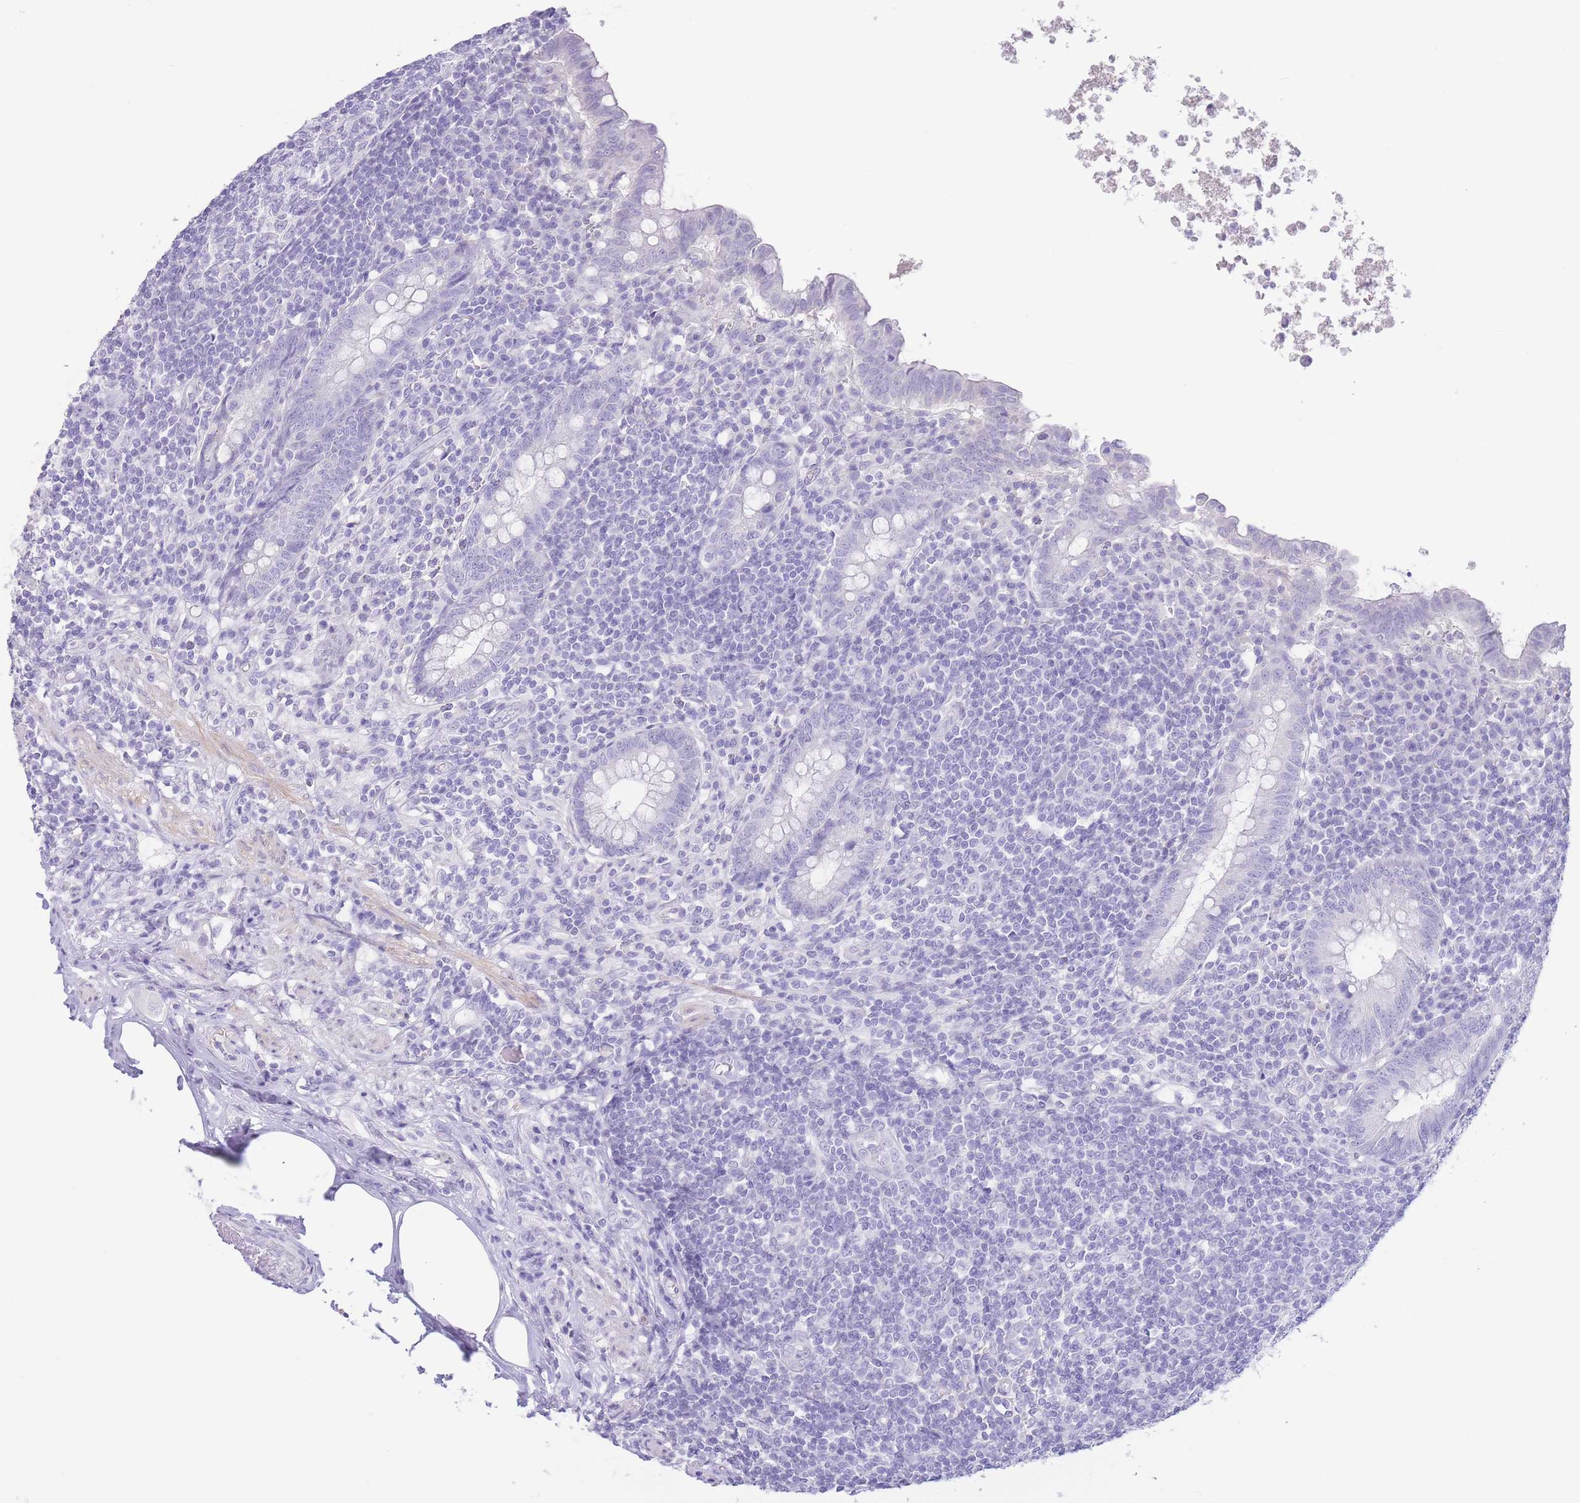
{"staining": {"intensity": "negative", "quantity": "none", "location": "none"}, "tissue": "appendix", "cell_type": "Glandular cells", "image_type": "normal", "snomed": [{"axis": "morphology", "description": "Normal tissue, NOS"}, {"axis": "topography", "description": "Appendix"}], "caption": "This is an IHC histopathology image of normal human appendix. There is no expression in glandular cells.", "gene": "PKLR", "patient": {"sex": "male", "age": 83}}